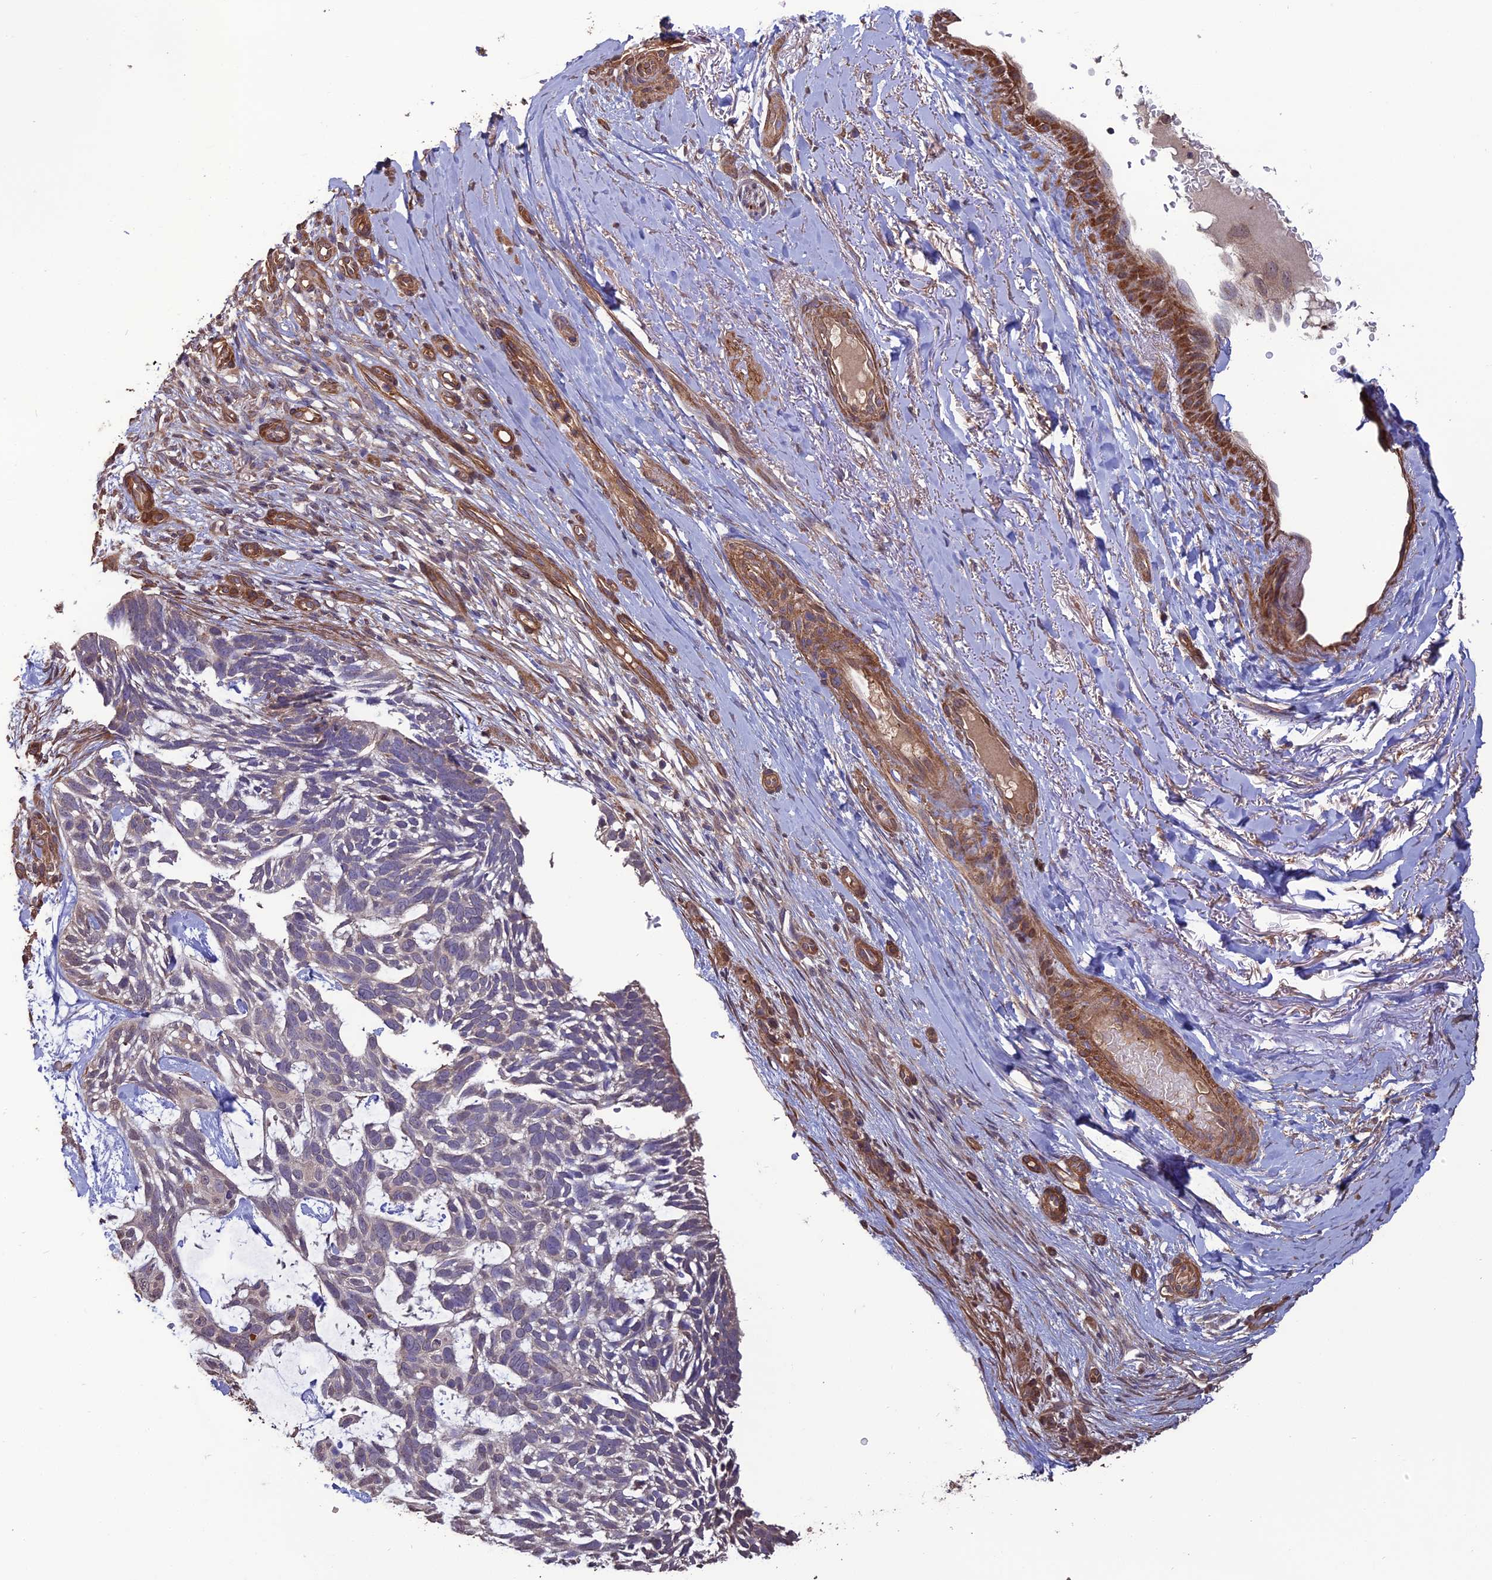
{"staining": {"intensity": "weak", "quantity": "<25%", "location": "cytoplasmic/membranous"}, "tissue": "skin cancer", "cell_type": "Tumor cells", "image_type": "cancer", "snomed": [{"axis": "morphology", "description": "Basal cell carcinoma"}, {"axis": "topography", "description": "Skin"}], "caption": "Image shows no protein expression in tumor cells of basal cell carcinoma (skin) tissue.", "gene": "ATP6V0A2", "patient": {"sex": "male", "age": 88}}